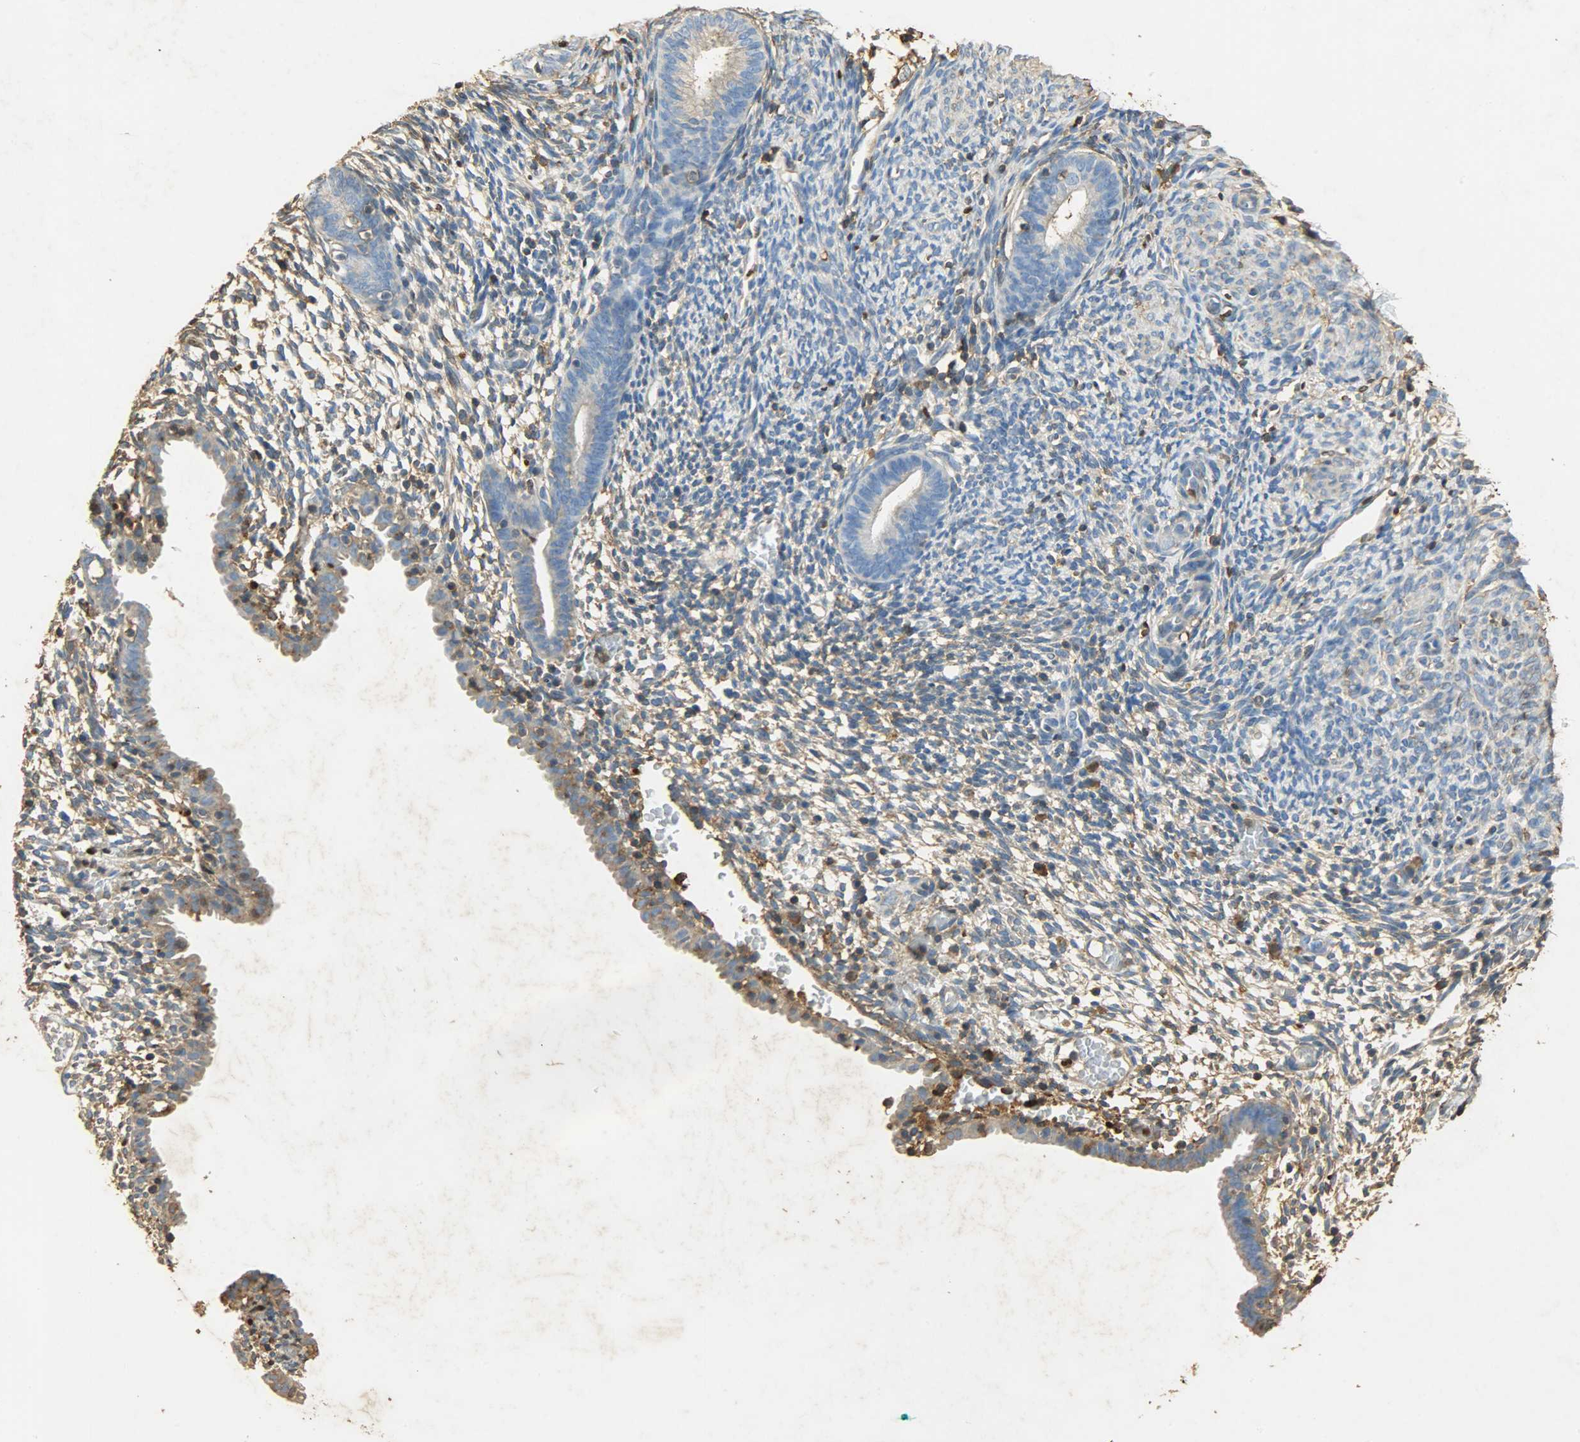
{"staining": {"intensity": "moderate", "quantity": ">75%", "location": "cytoplasmic/membranous"}, "tissue": "endometrium", "cell_type": "Cells in endometrial stroma", "image_type": "normal", "snomed": [{"axis": "morphology", "description": "Normal tissue, NOS"}, {"axis": "morphology", "description": "Atrophy, NOS"}, {"axis": "topography", "description": "Uterus"}, {"axis": "topography", "description": "Endometrium"}], "caption": "A brown stain labels moderate cytoplasmic/membranous expression of a protein in cells in endometrial stroma of normal endometrium. The protein is stained brown, and the nuclei are stained in blue (DAB (3,3'-diaminobenzidine) IHC with brightfield microscopy, high magnification).", "gene": "ANXA6", "patient": {"sex": "female", "age": 68}}